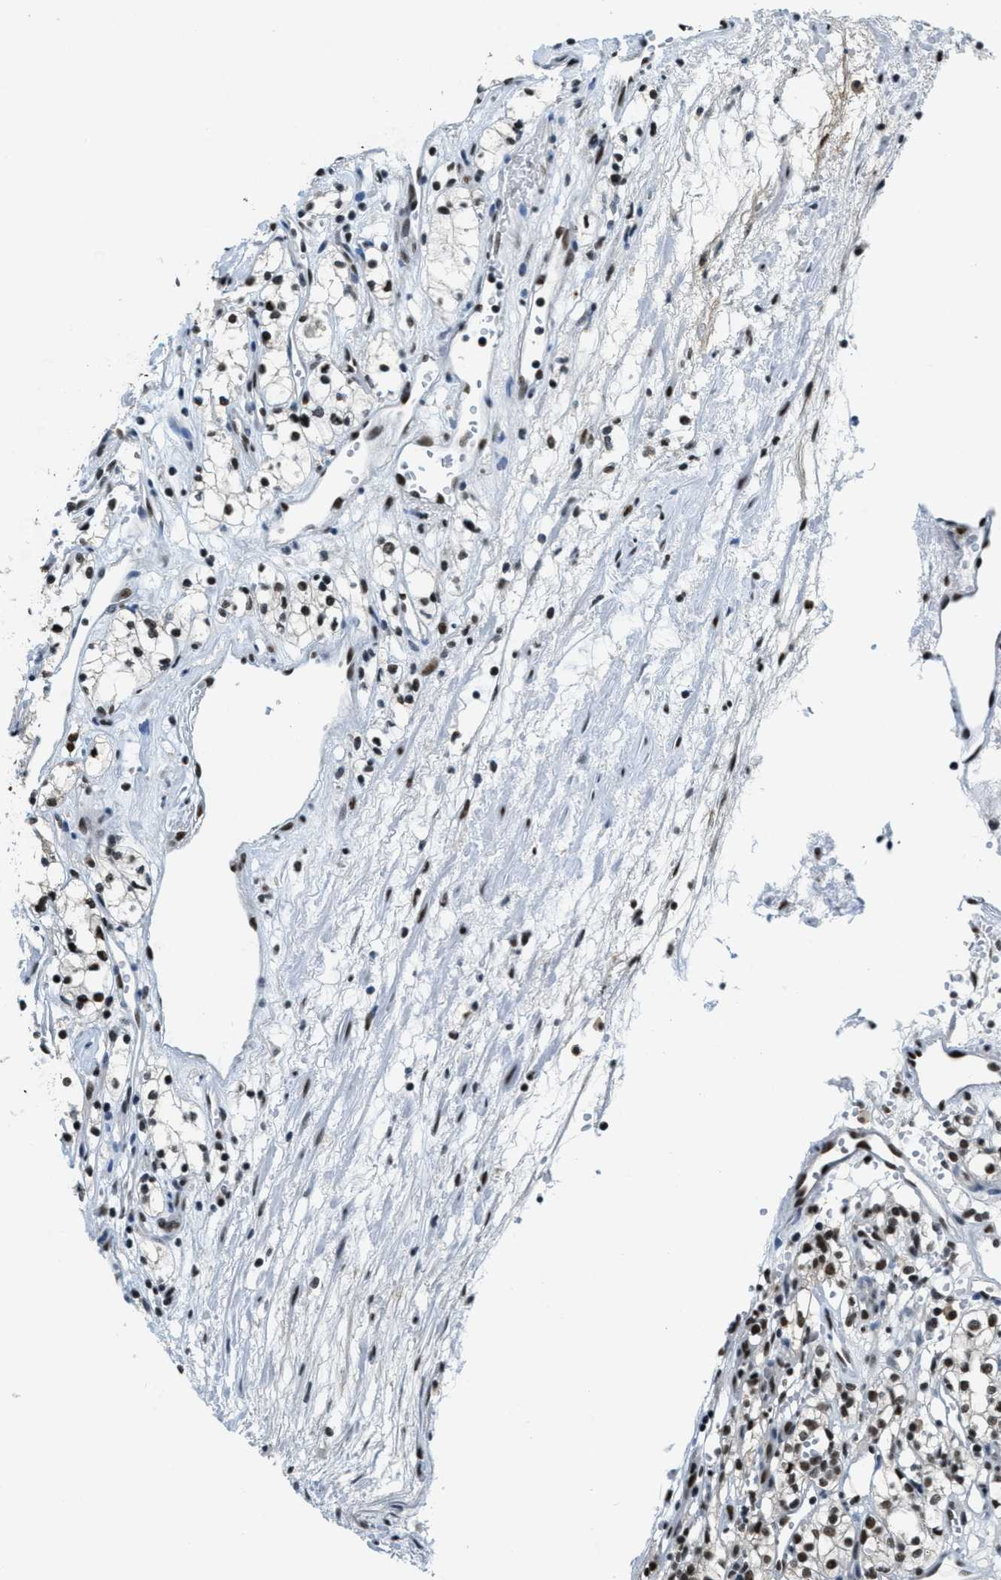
{"staining": {"intensity": "strong", "quantity": ">75%", "location": "nuclear"}, "tissue": "renal cancer", "cell_type": "Tumor cells", "image_type": "cancer", "snomed": [{"axis": "morphology", "description": "Adenocarcinoma, NOS"}, {"axis": "topography", "description": "Kidney"}], "caption": "High-power microscopy captured an immunohistochemistry photomicrograph of renal cancer, revealing strong nuclear expression in approximately >75% of tumor cells. (DAB (3,3'-diaminobenzidine) = brown stain, brightfield microscopy at high magnification).", "gene": "SSB", "patient": {"sex": "male", "age": 59}}